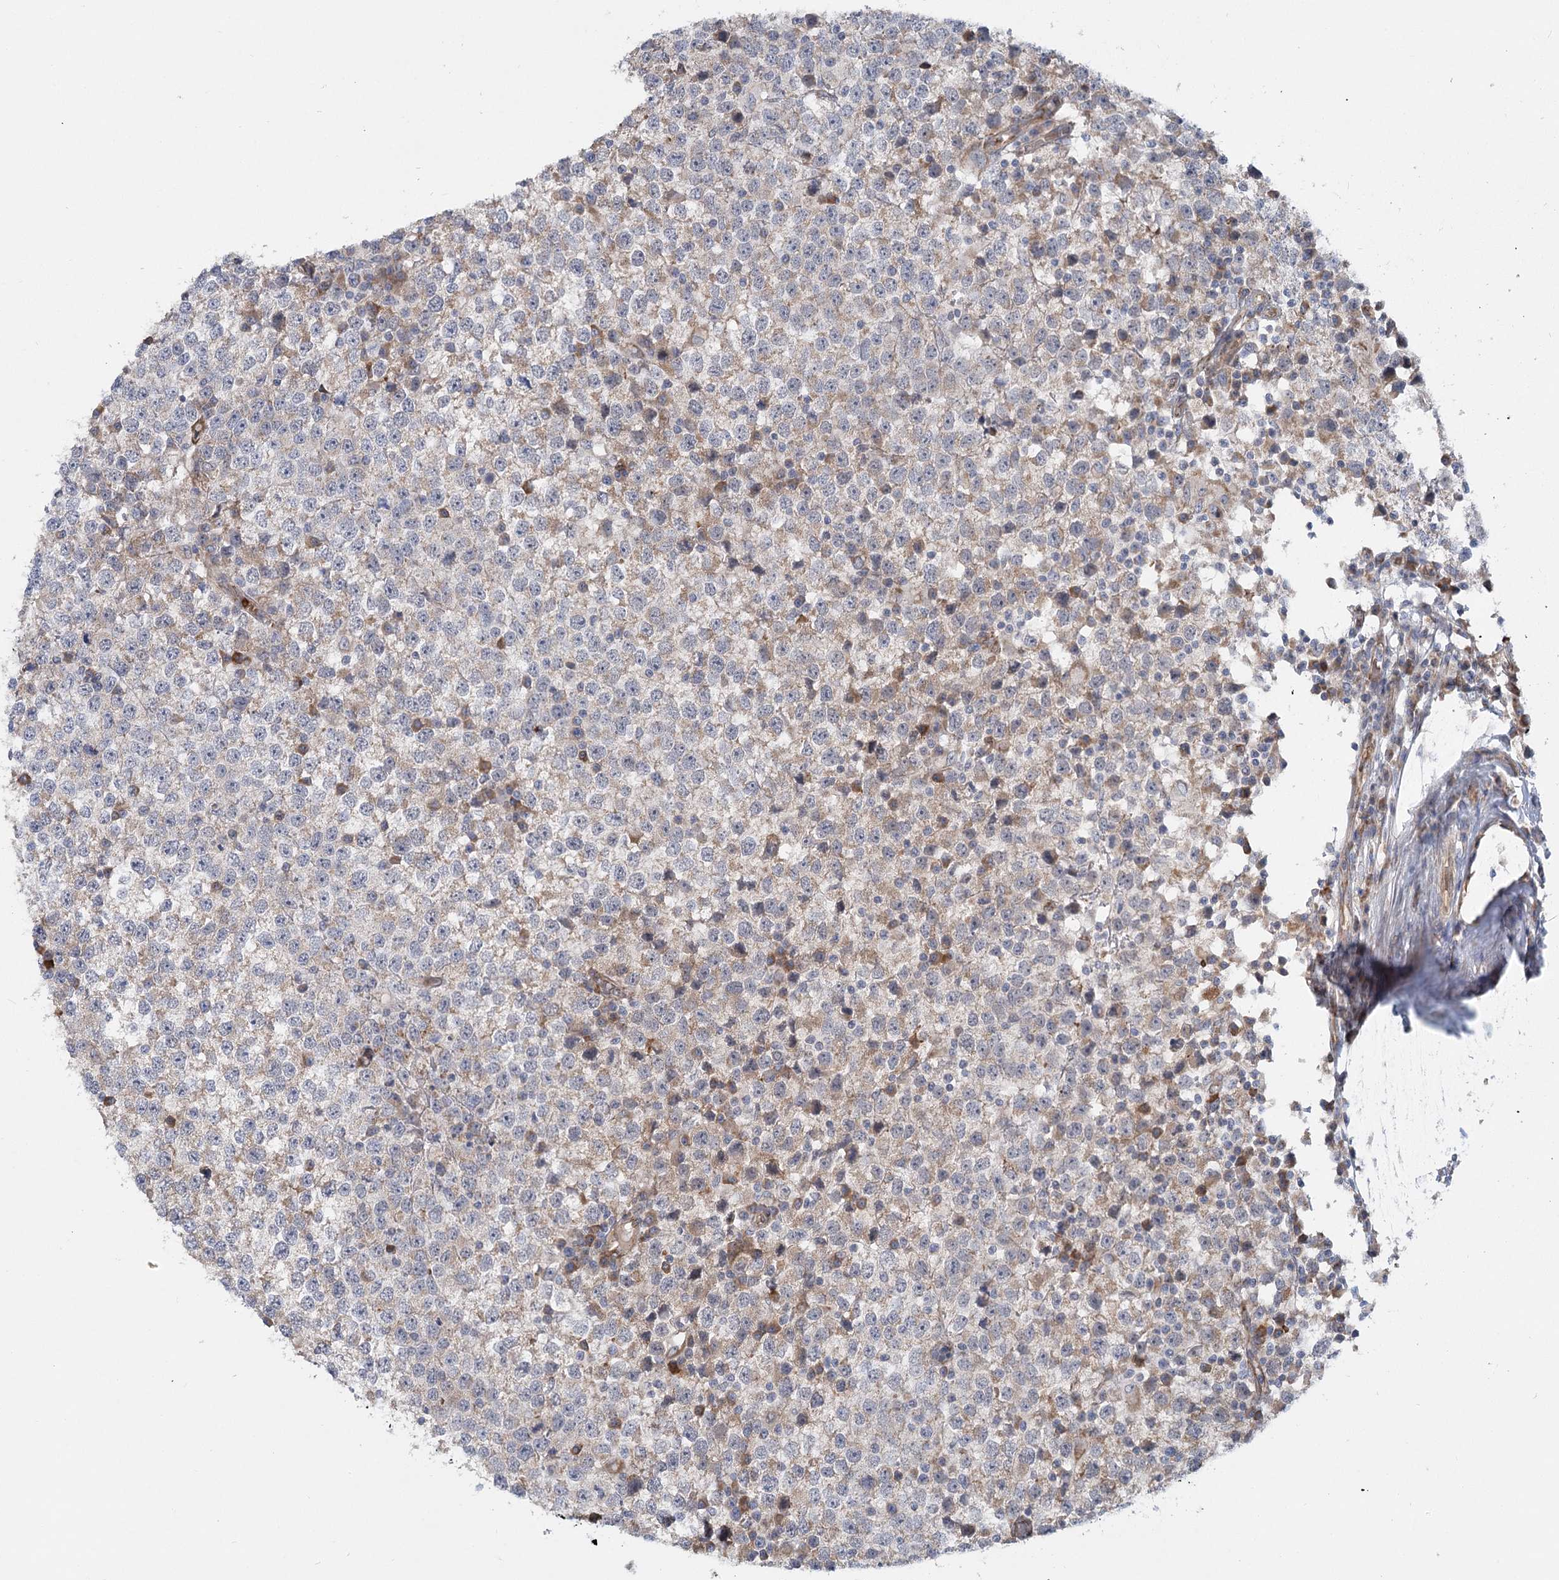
{"staining": {"intensity": "weak", "quantity": "<25%", "location": "cytoplasmic/membranous"}, "tissue": "testis cancer", "cell_type": "Tumor cells", "image_type": "cancer", "snomed": [{"axis": "morphology", "description": "Seminoma, NOS"}, {"axis": "topography", "description": "Testis"}], "caption": "Testis cancer was stained to show a protein in brown. There is no significant staining in tumor cells.", "gene": "CIB4", "patient": {"sex": "male", "age": 65}}